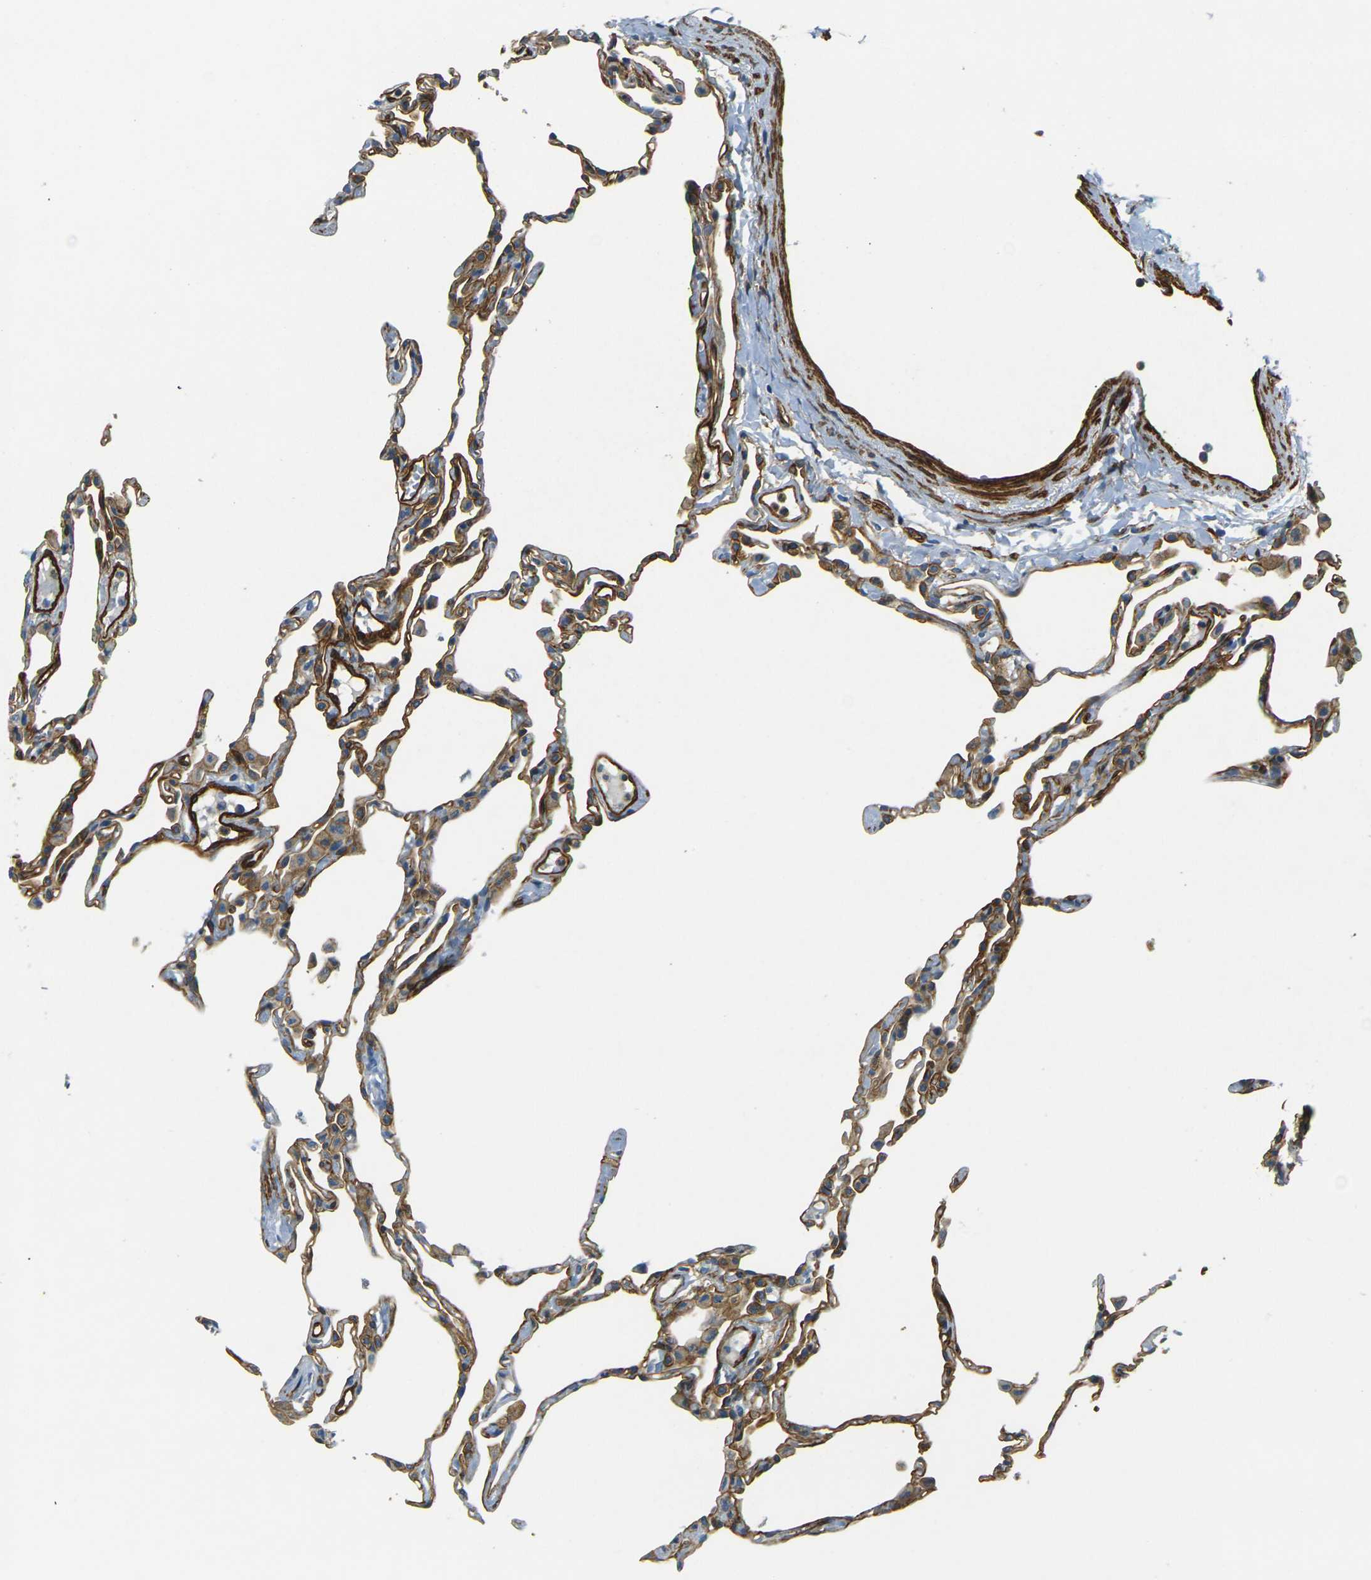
{"staining": {"intensity": "moderate", "quantity": ">75%", "location": "cytoplasmic/membranous"}, "tissue": "lung", "cell_type": "Alveolar cells", "image_type": "normal", "snomed": [{"axis": "morphology", "description": "Normal tissue, NOS"}, {"axis": "topography", "description": "Lung"}], "caption": "Immunohistochemical staining of unremarkable lung shows moderate cytoplasmic/membranous protein staining in approximately >75% of alveolar cells.", "gene": "EPHA7", "patient": {"sex": "female", "age": 49}}